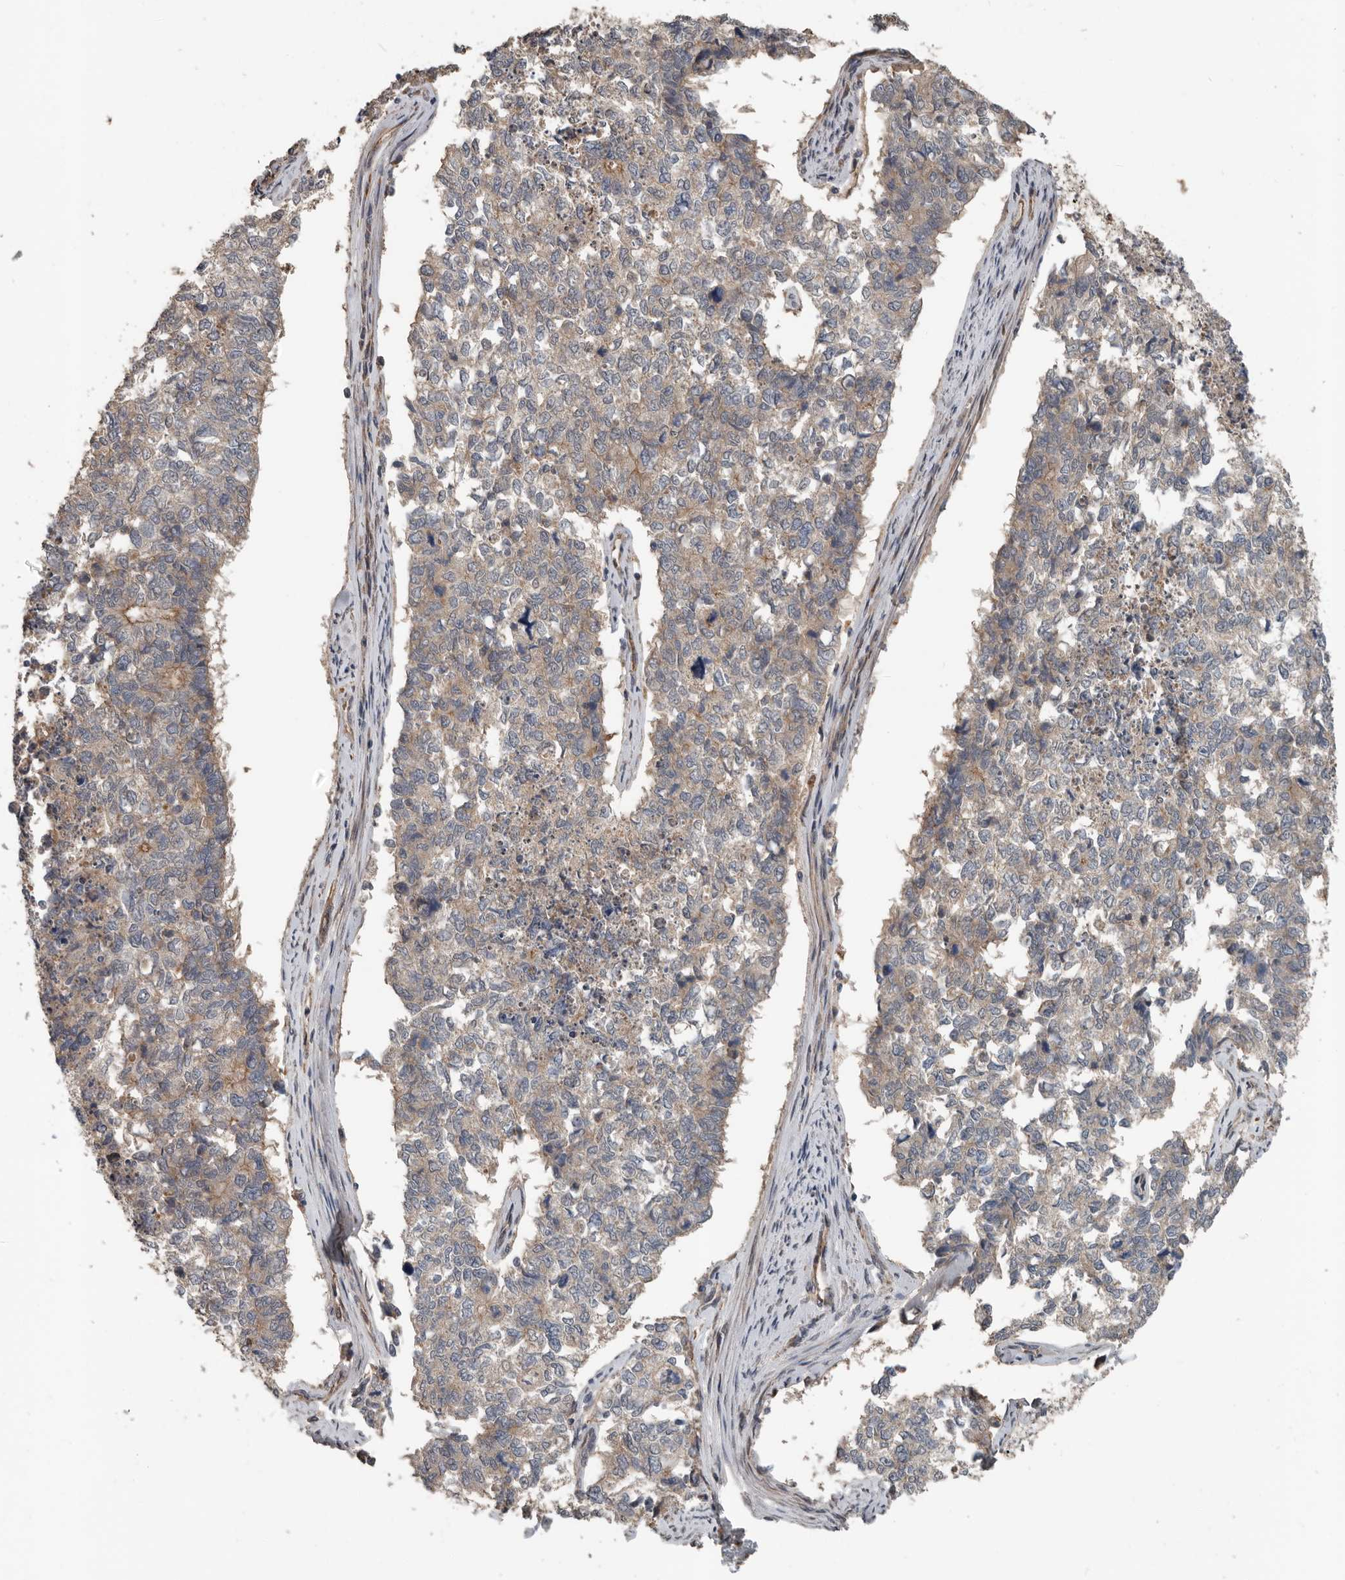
{"staining": {"intensity": "weak", "quantity": "25%-75%", "location": "cytoplasmic/membranous"}, "tissue": "cervical cancer", "cell_type": "Tumor cells", "image_type": "cancer", "snomed": [{"axis": "morphology", "description": "Squamous cell carcinoma, NOS"}, {"axis": "topography", "description": "Cervix"}], "caption": "DAB (3,3'-diaminobenzidine) immunohistochemical staining of human squamous cell carcinoma (cervical) exhibits weak cytoplasmic/membranous protein staining in about 25%-75% of tumor cells. The staining is performed using DAB (3,3'-diaminobenzidine) brown chromogen to label protein expression. The nuclei are counter-stained blue using hematoxylin.", "gene": "YOD1", "patient": {"sex": "female", "age": 63}}